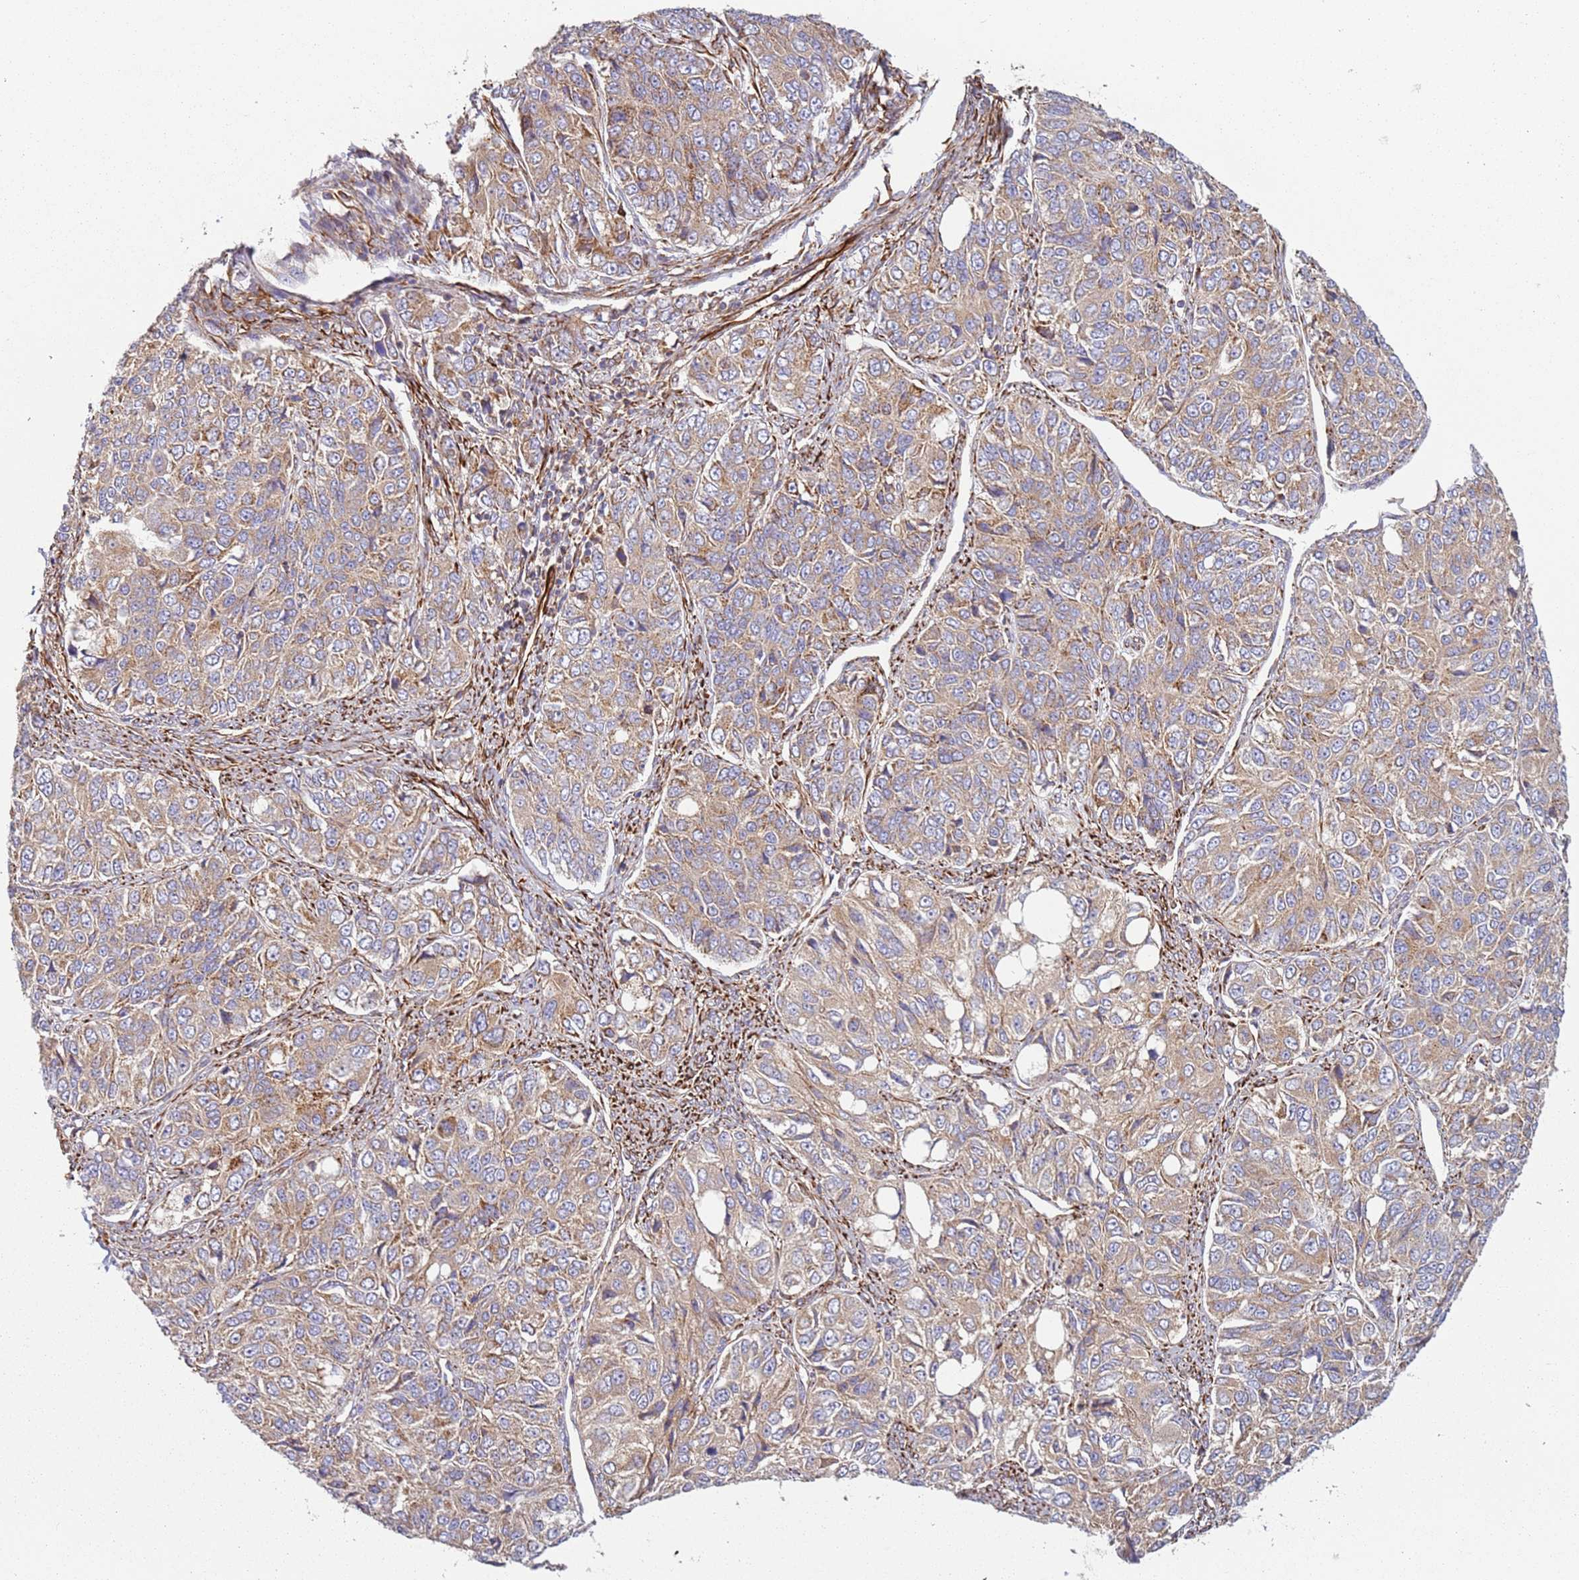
{"staining": {"intensity": "weak", "quantity": ">75%", "location": "cytoplasmic/membranous"}, "tissue": "ovarian cancer", "cell_type": "Tumor cells", "image_type": "cancer", "snomed": [{"axis": "morphology", "description": "Carcinoma, endometroid"}, {"axis": "topography", "description": "Ovary"}], "caption": "Immunohistochemistry (DAB (3,3'-diaminobenzidine)) staining of endometroid carcinoma (ovarian) demonstrates weak cytoplasmic/membranous protein expression in approximately >75% of tumor cells.", "gene": "SNAPIN", "patient": {"sex": "female", "age": 51}}